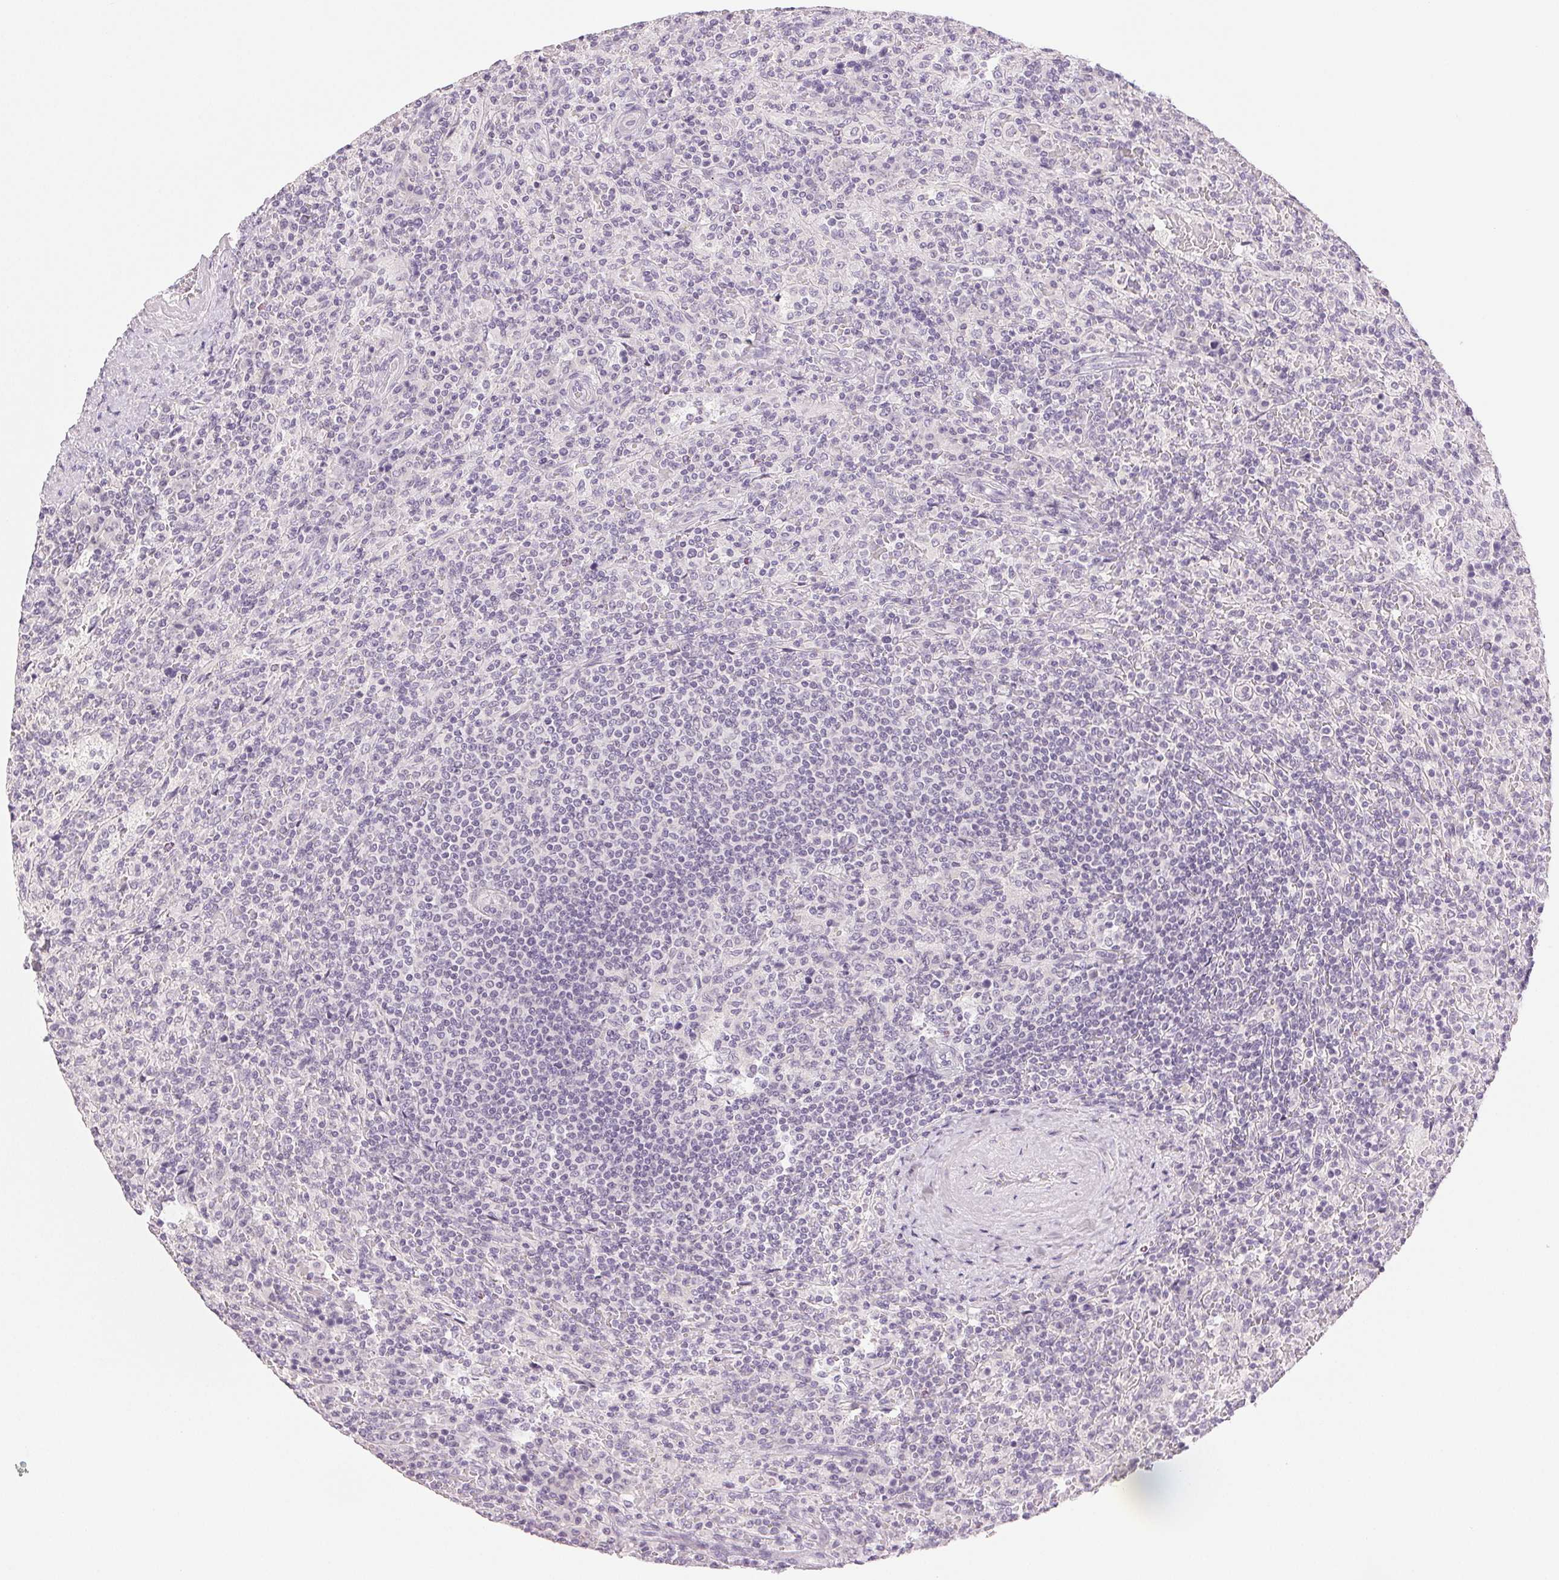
{"staining": {"intensity": "negative", "quantity": "none", "location": "none"}, "tissue": "lymphoma", "cell_type": "Tumor cells", "image_type": "cancer", "snomed": [{"axis": "morphology", "description": "Malignant lymphoma, non-Hodgkin's type, Low grade"}, {"axis": "topography", "description": "Spleen"}], "caption": "Human lymphoma stained for a protein using IHC reveals no positivity in tumor cells.", "gene": "MAP1LC3A", "patient": {"sex": "male", "age": 62}}